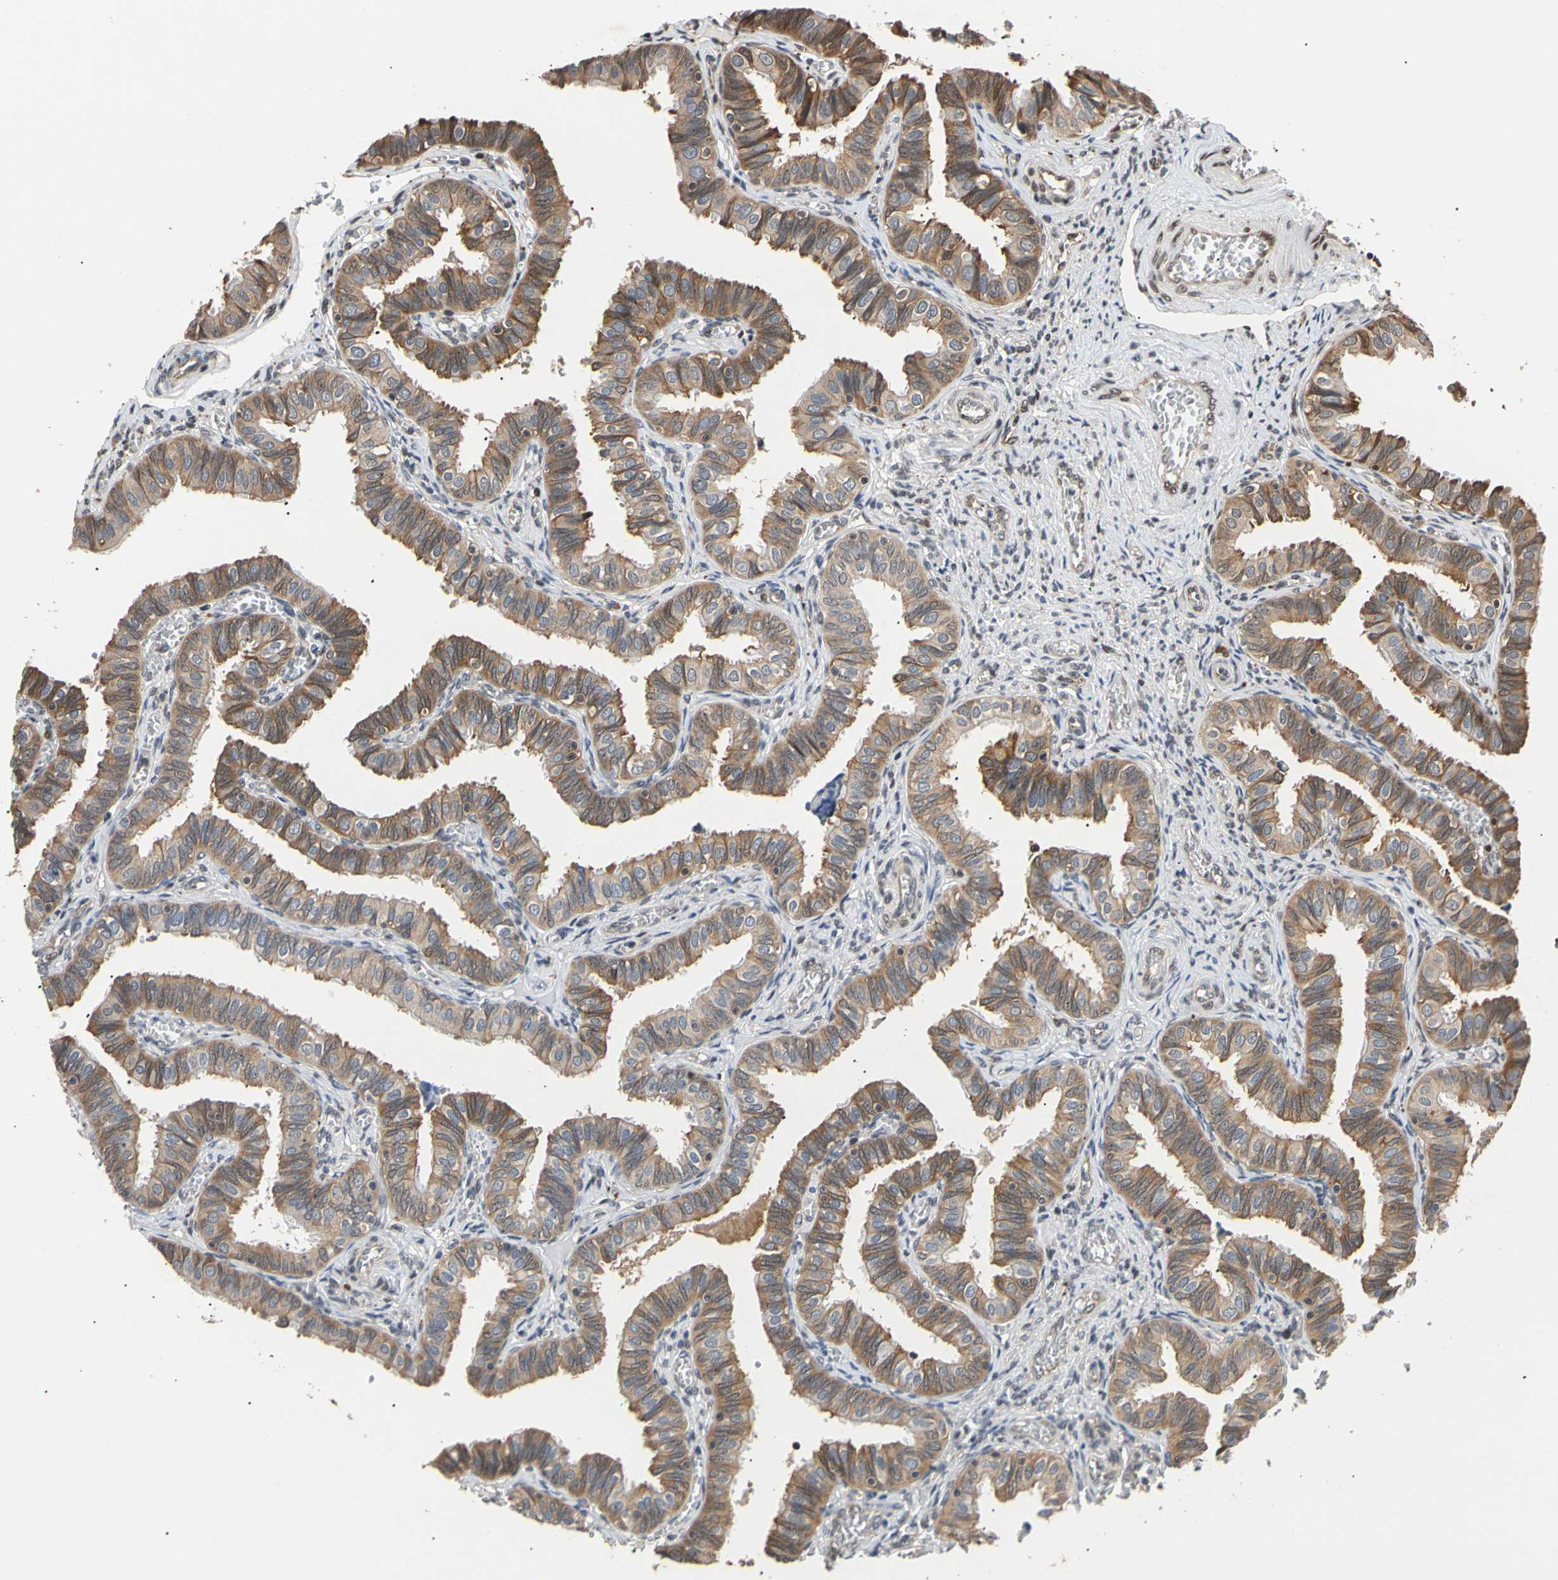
{"staining": {"intensity": "strong", "quantity": ">75%", "location": "cytoplasmic/membranous,nuclear"}, "tissue": "fallopian tube", "cell_type": "Glandular cells", "image_type": "normal", "snomed": [{"axis": "morphology", "description": "Normal tissue, NOS"}, {"axis": "topography", "description": "Fallopian tube"}], "caption": "Protein expression by IHC demonstrates strong cytoplasmic/membranous,nuclear positivity in approximately >75% of glandular cells in unremarkable fallopian tube.", "gene": "EIF1AX", "patient": {"sex": "female", "age": 46}}